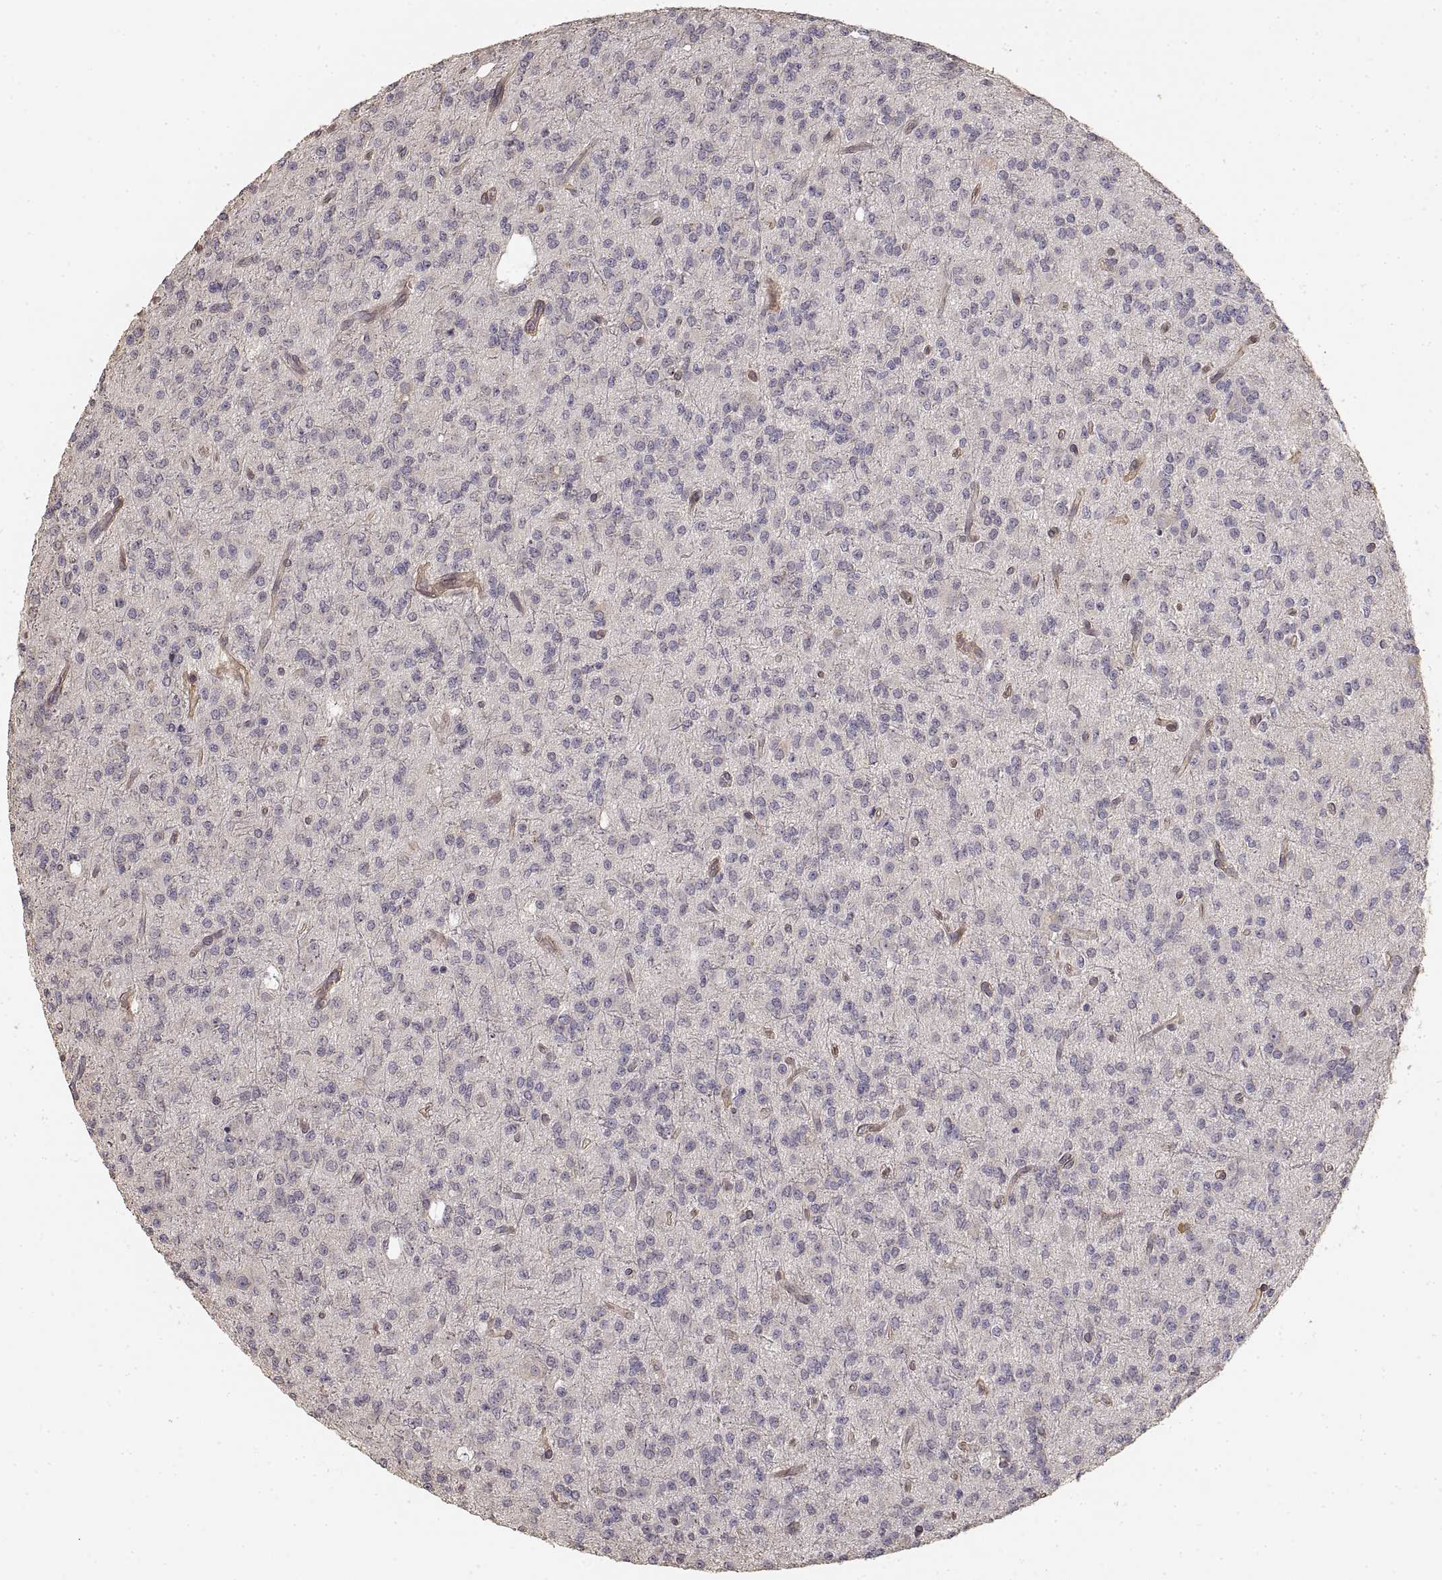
{"staining": {"intensity": "negative", "quantity": "none", "location": "none"}, "tissue": "glioma", "cell_type": "Tumor cells", "image_type": "cancer", "snomed": [{"axis": "morphology", "description": "Glioma, malignant, Low grade"}, {"axis": "topography", "description": "Brain"}], "caption": "Tumor cells are negative for protein expression in human malignant glioma (low-grade).", "gene": "LAMA4", "patient": {"sex": "male", "age": 27}}